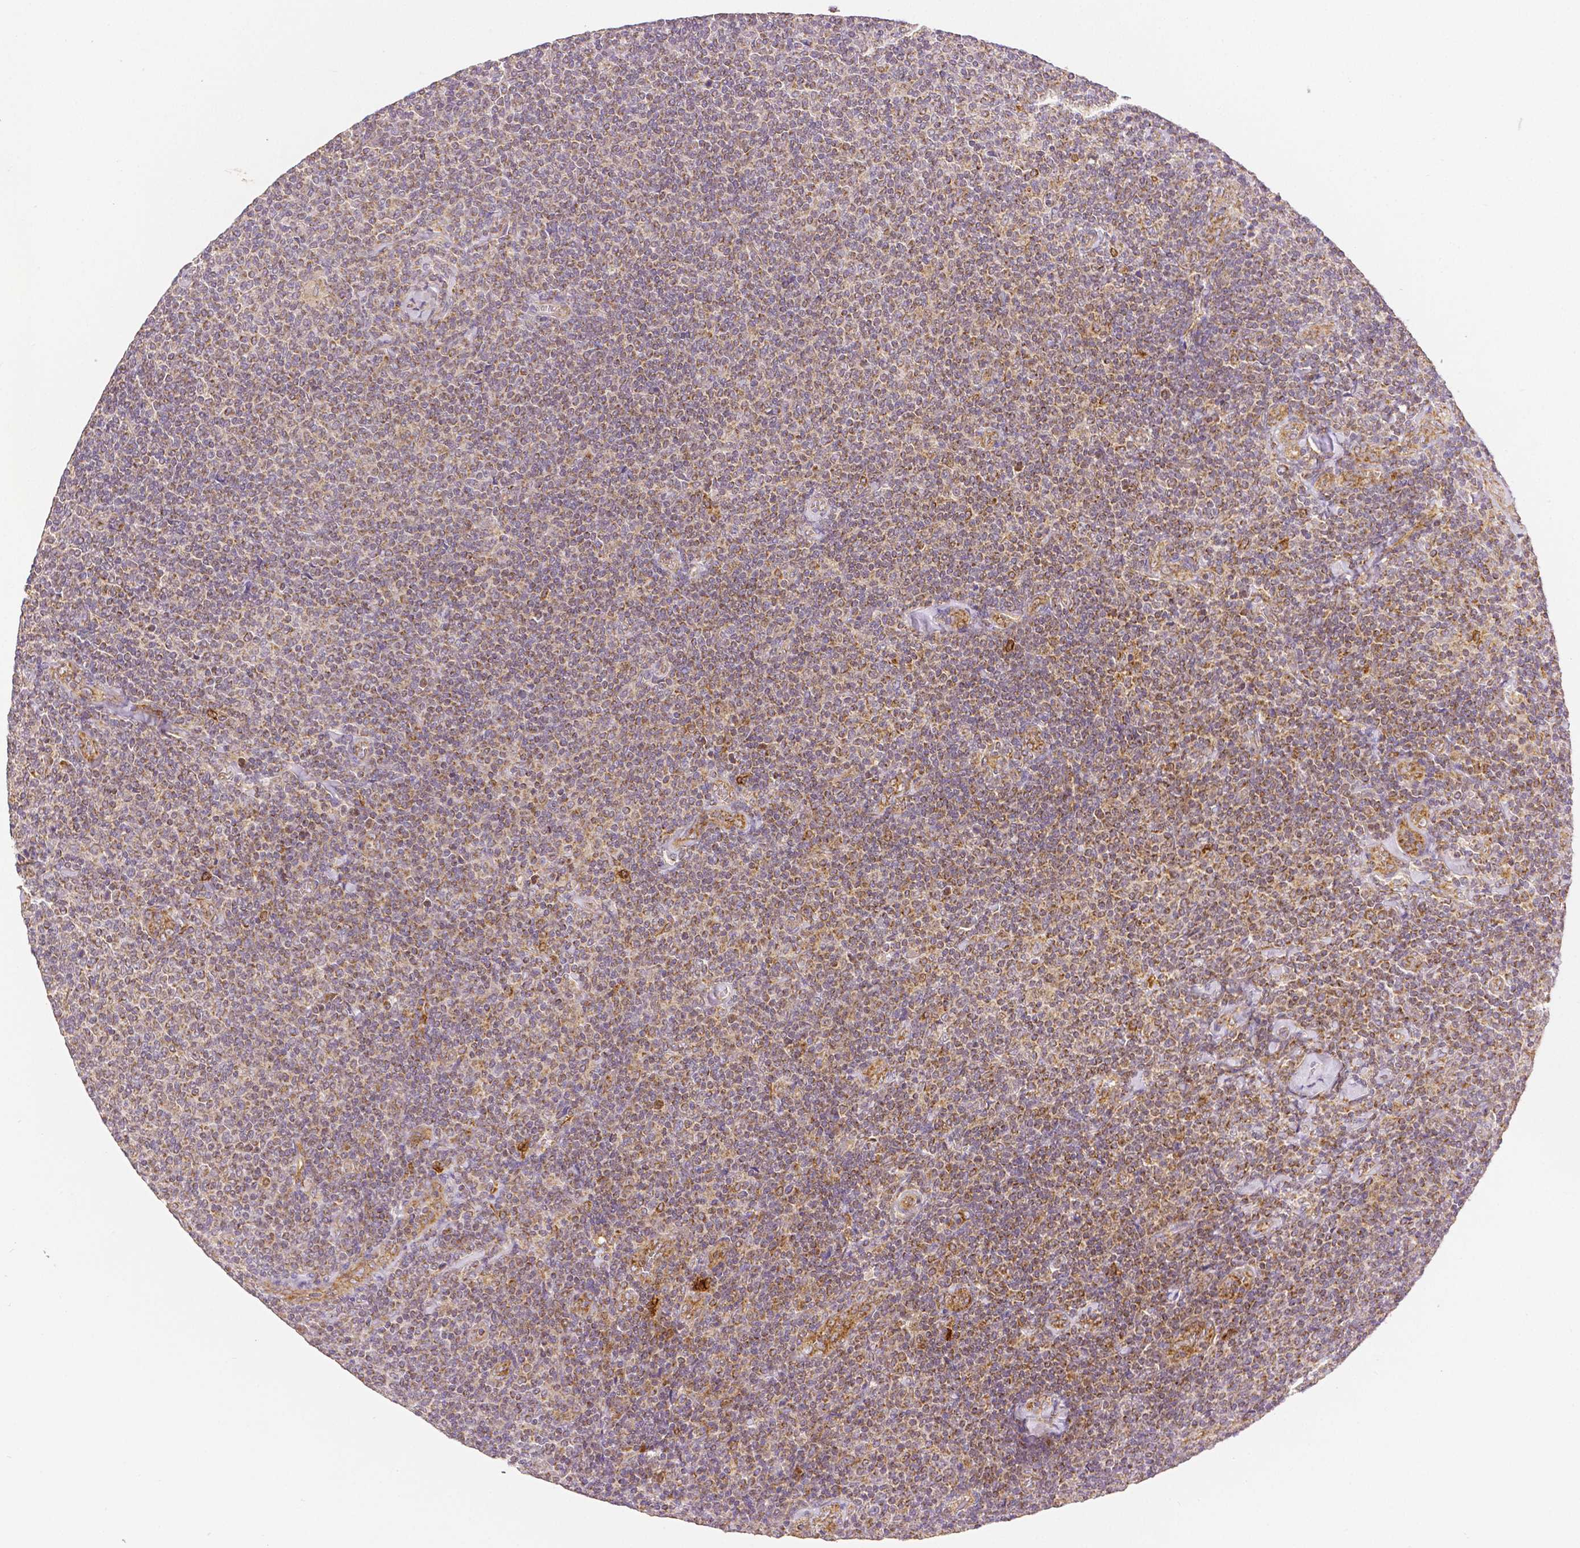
{"staining": {"intensity": "strong", "quantity": "<25%", "location": "cytoplasmic/membranous"}, "tissue": "lymphoma", "cell_type": "Tumor cells", "image_type": "cancer", "snomed": [{"axis": "morphology", "description": "Malignant lymphoma, non-Hodgkin's type, Low grade"}, {"axis": "topography", "description": "Lymph node"}], "caption": "Protein expression analysis of human malignant lymphoma, non-Hodgkin's type (low-grade) reveals strong cytoplasmic/membranous positivity in about <25% of tumor cells. The protein is stained brown, and the nuclei are stained in blue (DAB IHC with brightfield microscopy, high magnification).", "gene": "RHOT1", "patient": {"sex": "male", "age": 52}}